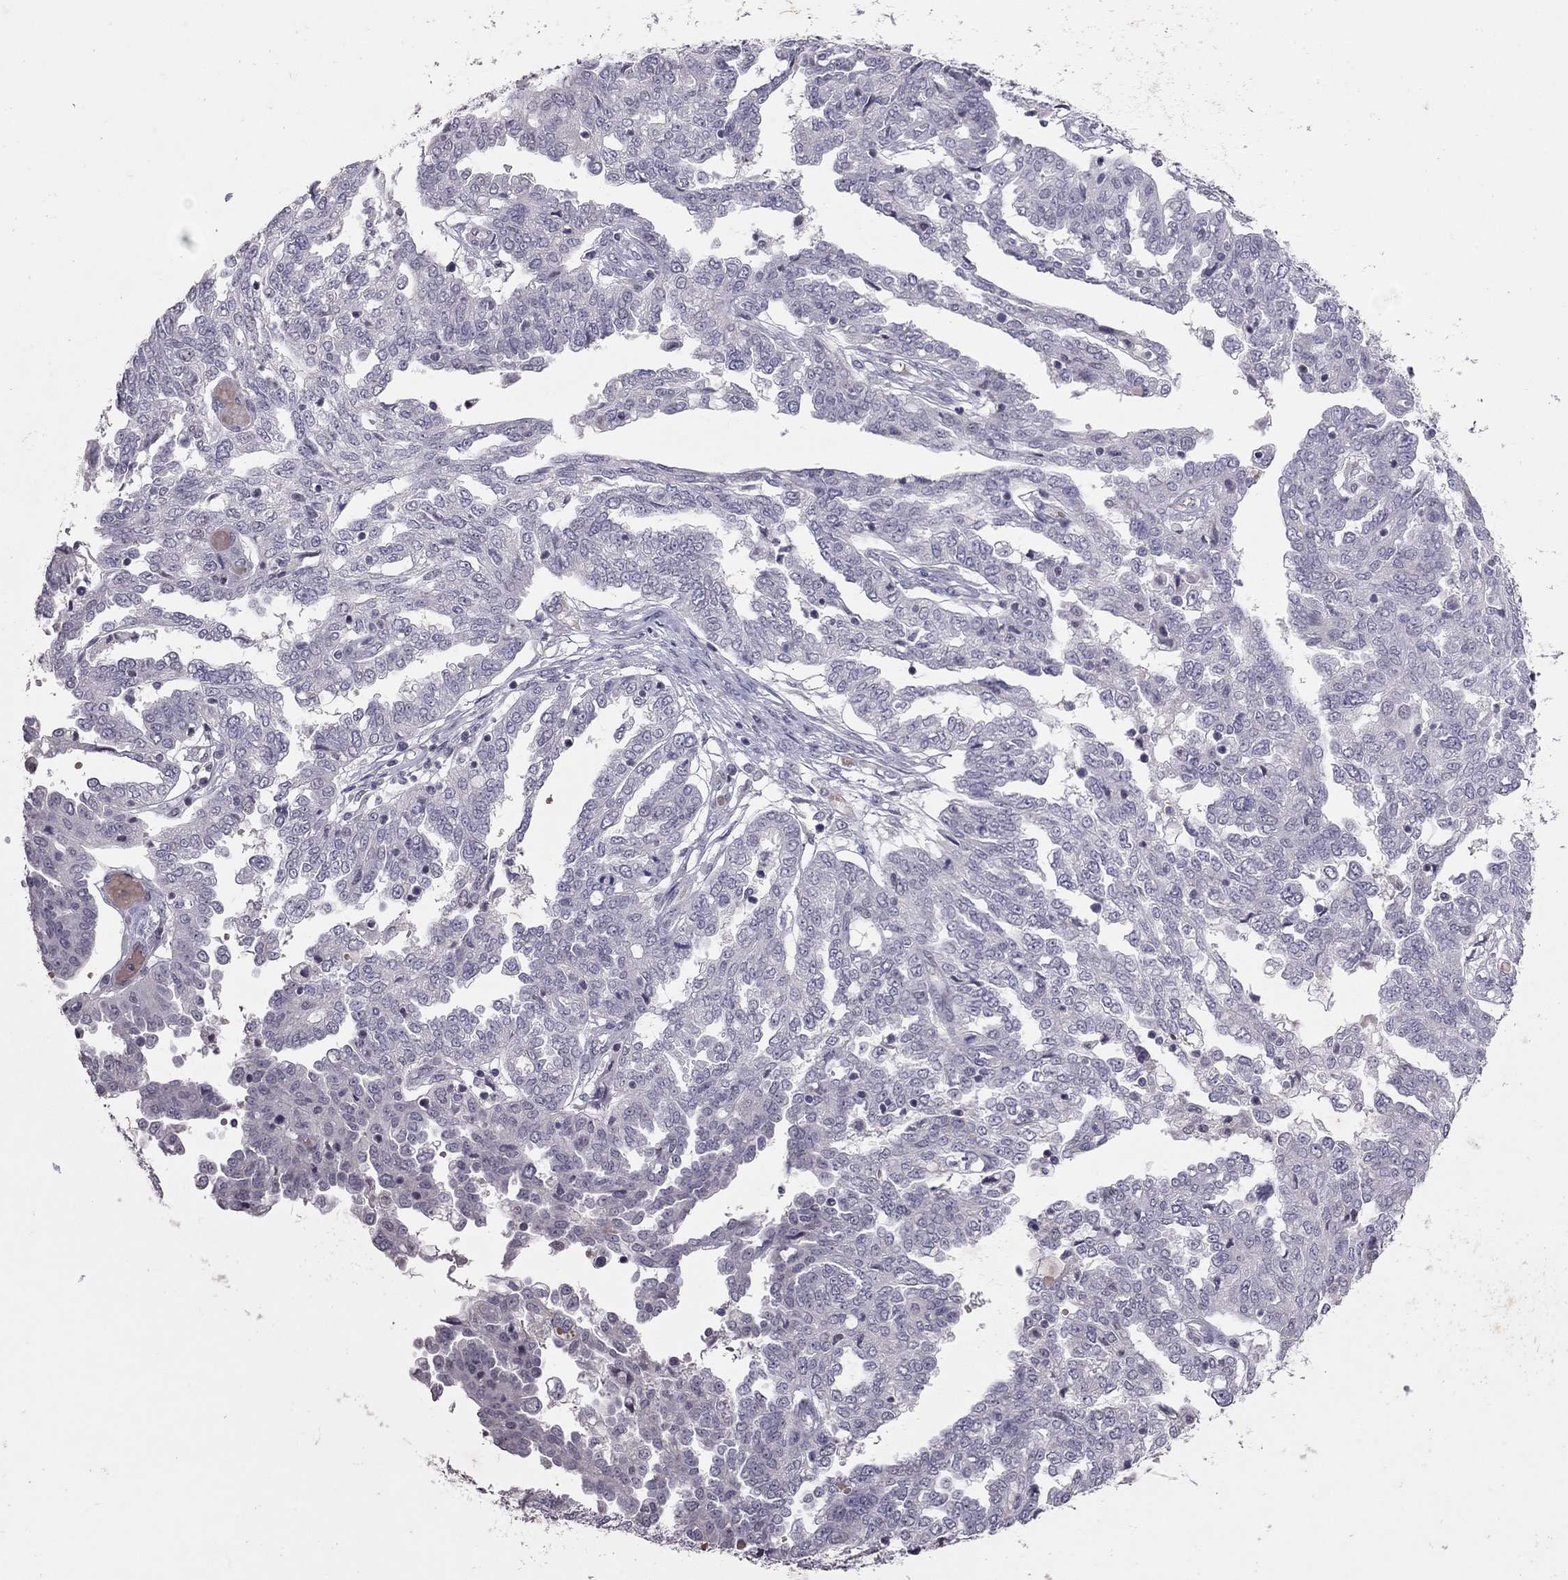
{"staining": {"intensity": "negative", "quantity": "none", "location": "none"}, "tissue": "ovarian cancer", "cell_type": "Tumor cells", "image_type": "cancer", "snomed": [{"axis": "morphology", "description": "Cystadenocarcinoma, serous, NOS"}, {"axis": "topography", "description": "Ovary"}], "caption": "Ovarian cancer stained for a protein using IHC exhibits no positivity tumor cells.", "gene": "TSHB", "patient": {"sex": "female", "age": 67}}